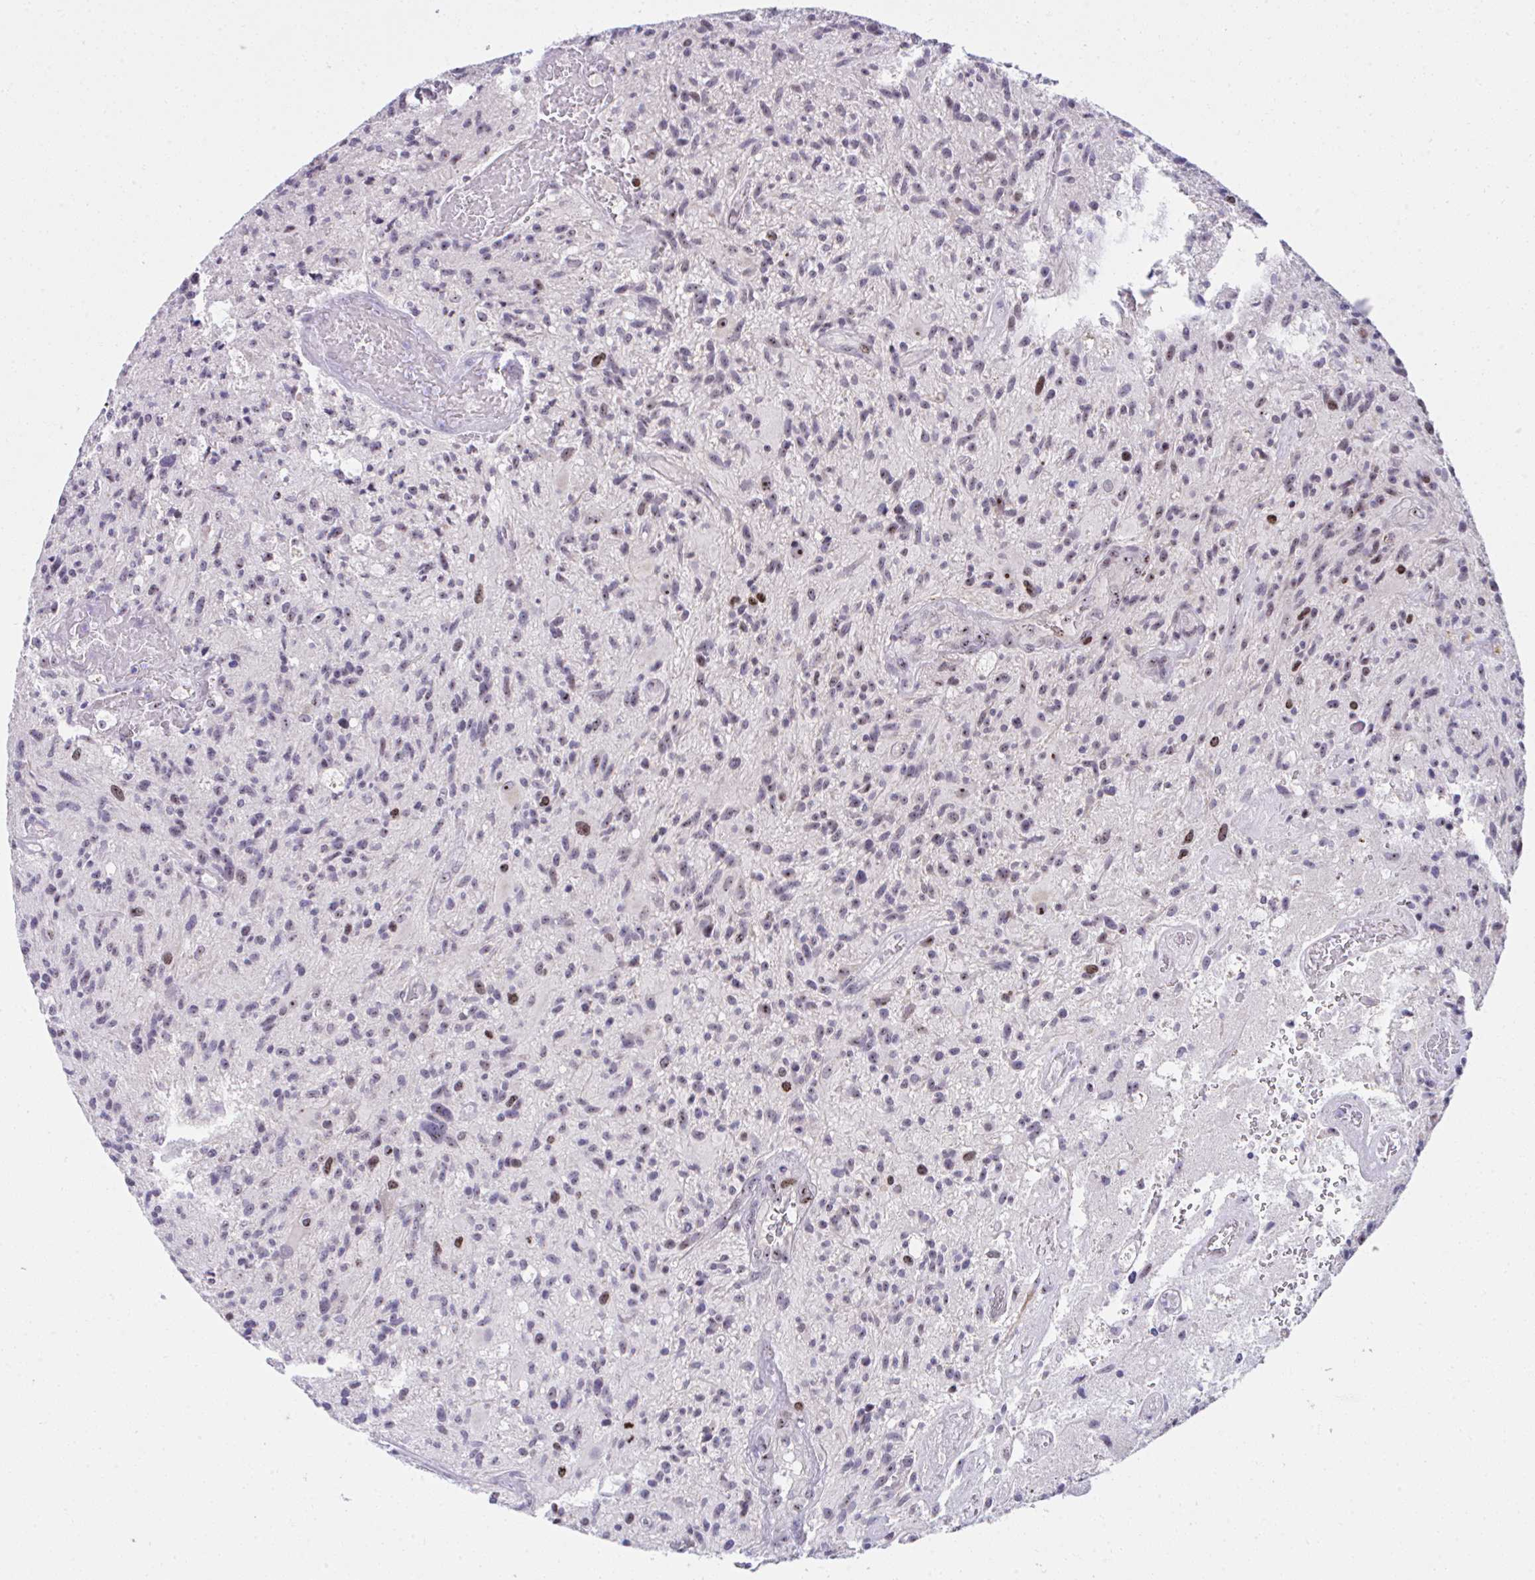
{"staining": {"intensity": "moderate", "quantity": "<25%", "location": "nuclear"}, "tissue": "glioma", "cell_type": "Tumor cells", "image_type": "cancer", "snomed": [{"axis": "morphology", "description": "Glioma, malignant, High grade"}, {"axis": "topography", "description": "Brain"}], "caption": "A brown stain shows moderate nuclear expression of a protein in human glioma tumor cells.", "gene": "CEP72", "patient": {"sex": "female", "age": 70}}